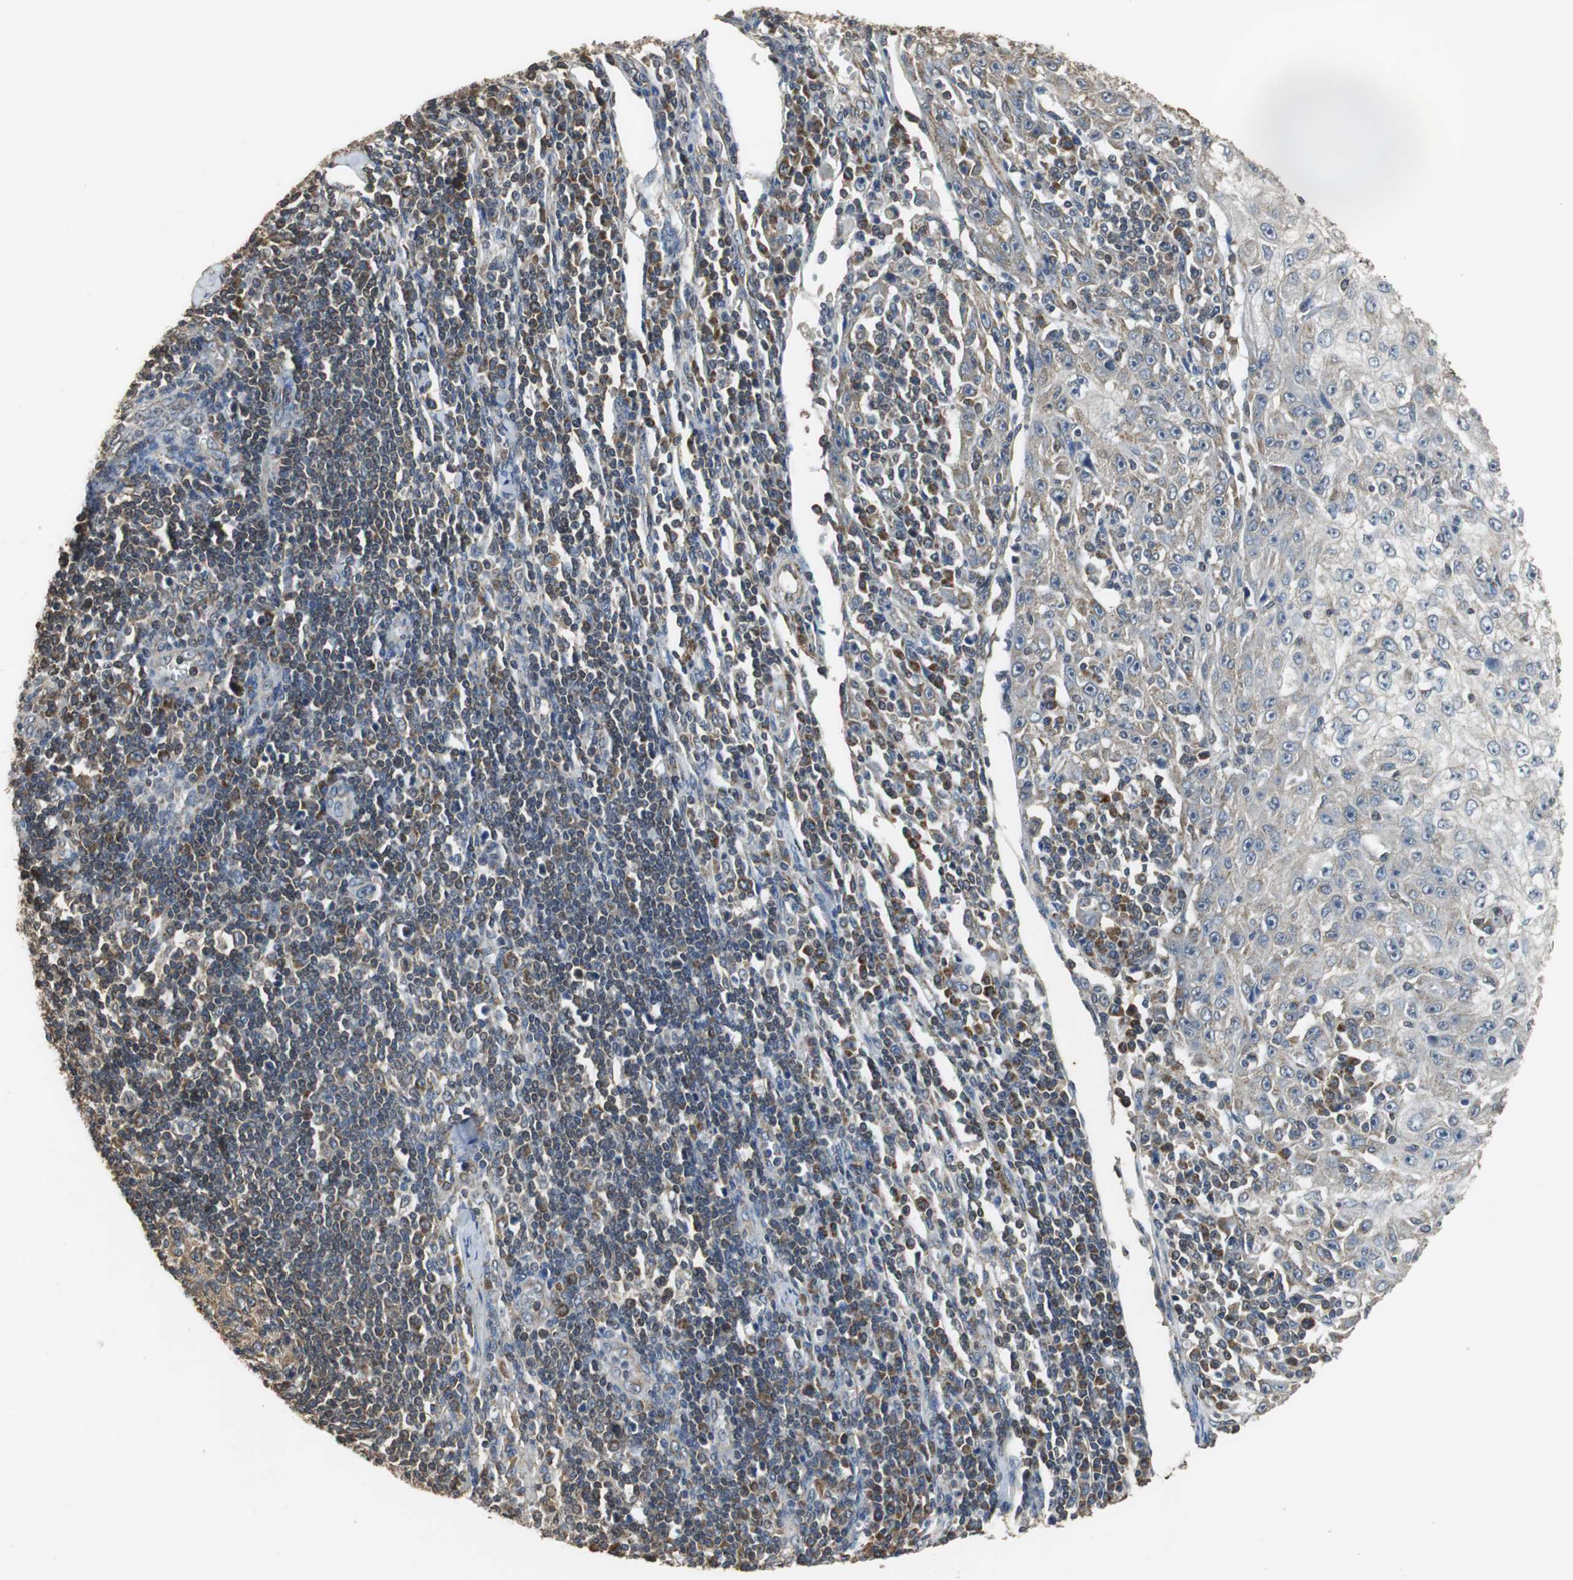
{"staining": {"intensity": "negative", "quantity": "none", "location": "none"}, "tissue": "skin cancer", "cell_type": "Tumor cells", "image_type": "cancer", "snomed": [{"axis": "morphology", "description": "Squamous cell carcinoma, NOS"}, {"axis": "topography", "description": "Skin"}], "caption": "Immunohistochemical staining of human skin squamous cell carcinoma reveals no significant staining in tumor cells.", "gene": "NNT", "patient": {"sex": "male", "age": 75}}